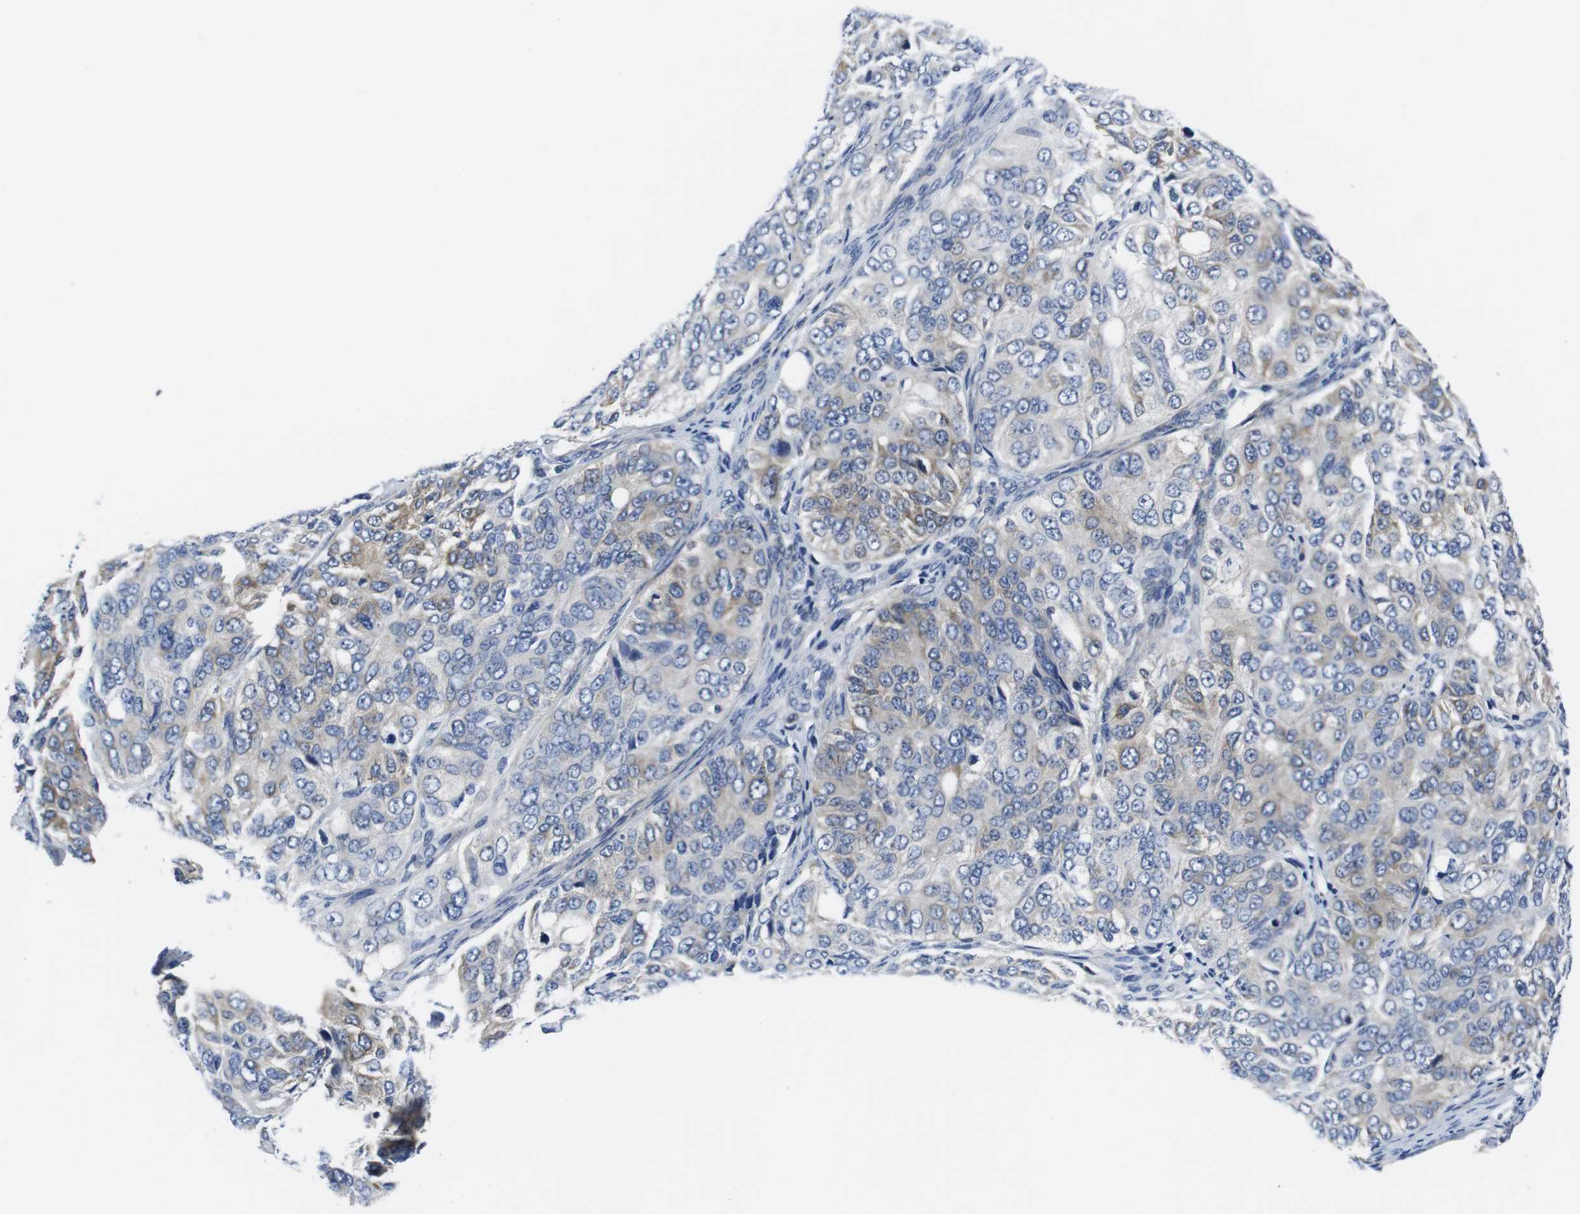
{"staining": {"intensity": "weak", "quantity": "25%-75%", "location": "cytoplasmic/membranous"}, "tissue": "ovarian cancer", "cell_type": "Tumor cells", "image_type": "cancer", "snomed": [{"axis": "morphology", "description": "Carcinoma, endometroid"}, {"axis": "topography", "description": "Ovary"}], "caption": "High-power microscopy captured an immunohistochemistry image of ovarian cancer, revealing weak cytoplasmic/membranous expression in approximately 25%-75% of tumor cells.", "gene": "EIF4A1", "patient": {"sex": "female", "age": 51}}